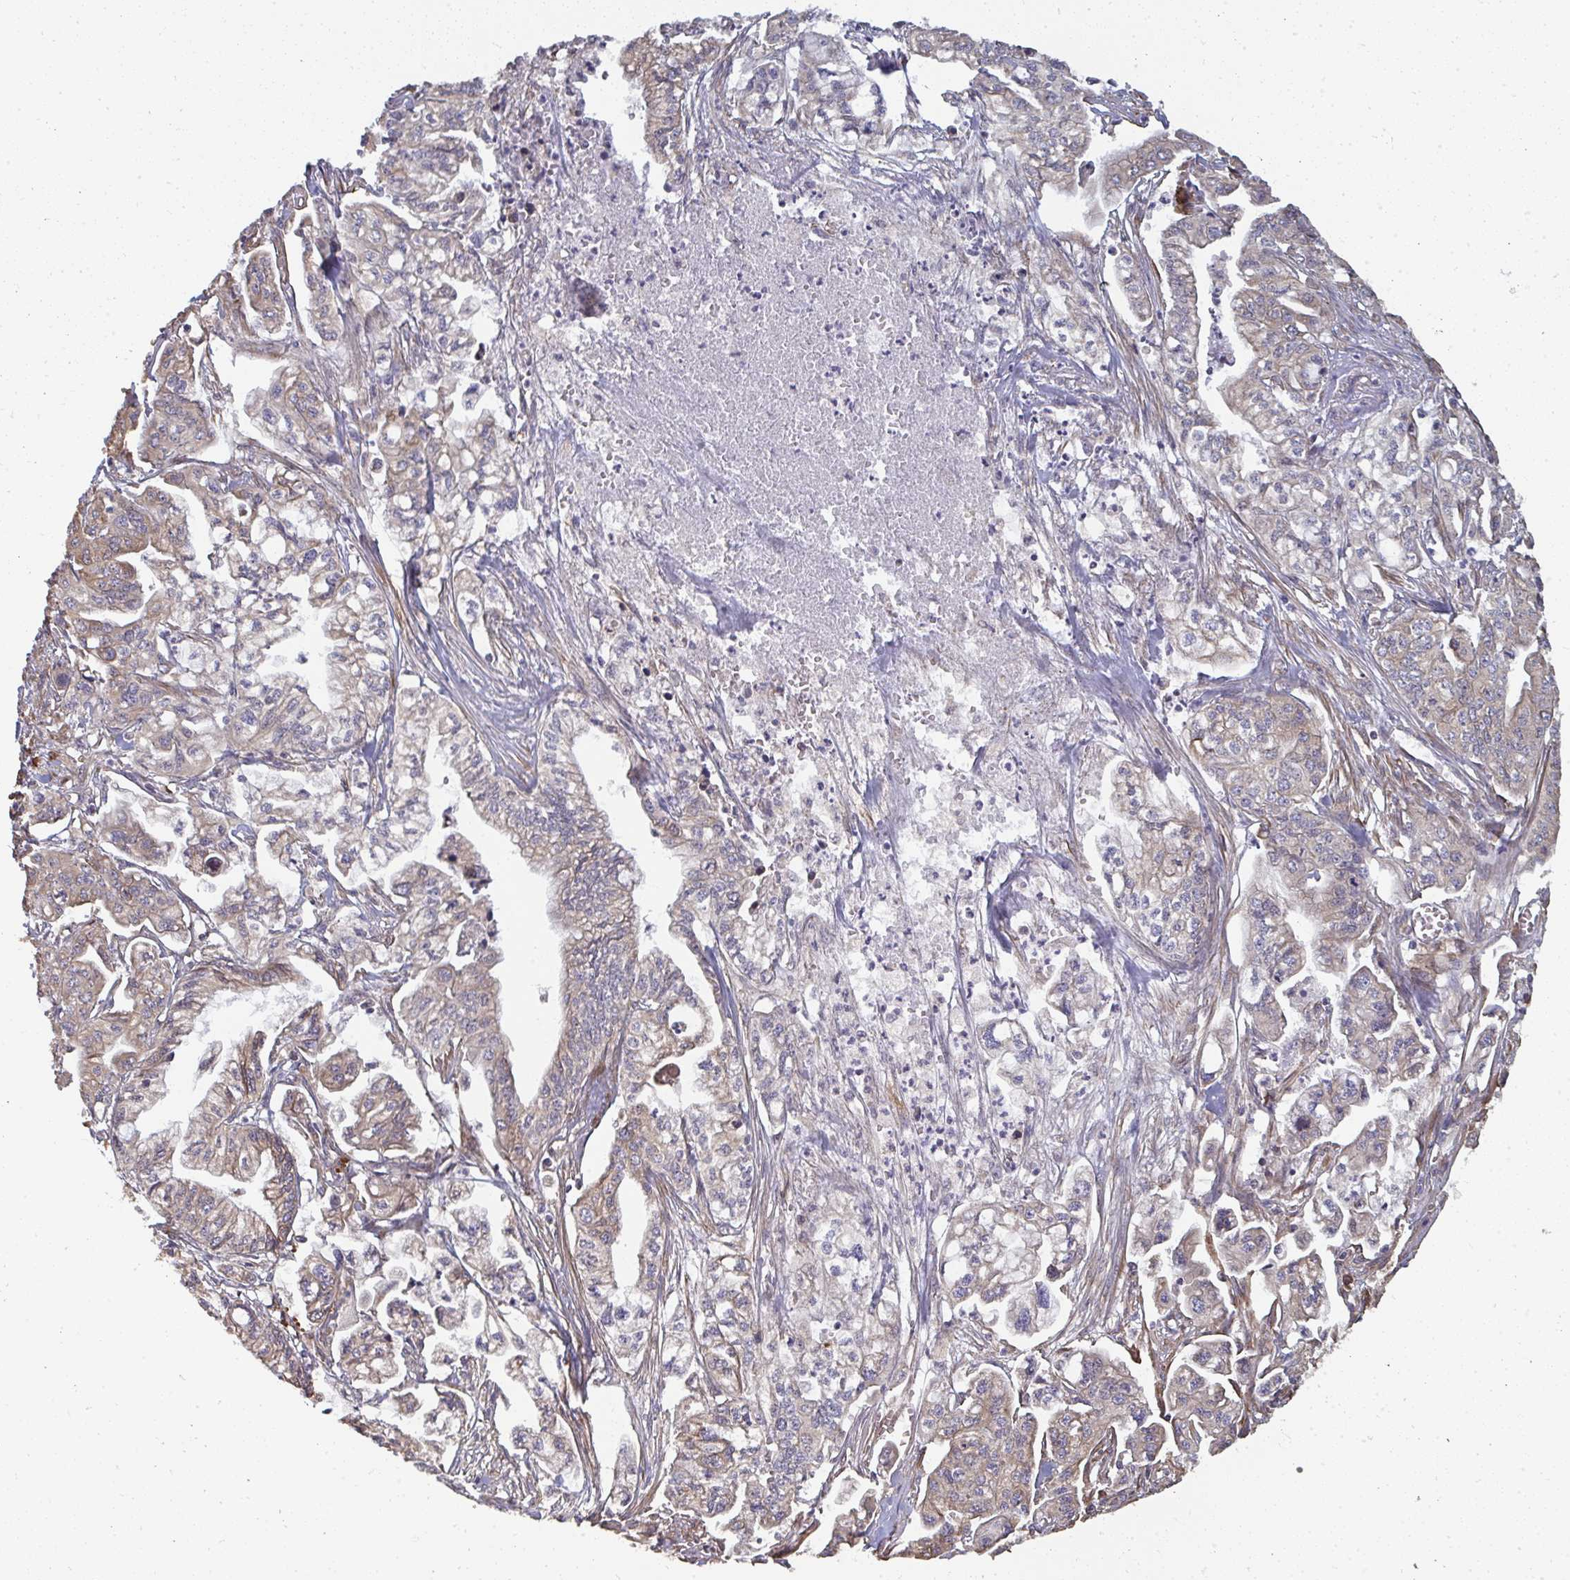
{"staining": {"intensity": "weak", "quantity": ">75%", "location": "cytoplasmic/membranous"}, "tissue": "pancreatic cancer", "cell_type": "Tumor cells", "image_type": "cancer", "snomed": [{"axis": "morphology", "description": "Adenocarcinoma, NOS"}, {"axis": "topography", "description": "Pancreas"}], "caption": "A micrograph showing weak cytoplasmic/membranous staining in about >75% of tumor cells in pancreatic adenocarcinoma, as visualized by brown immunohistochemical staining.", "gene": "ZFYVE28", "patient": {"sex": "male", "age": 68}}